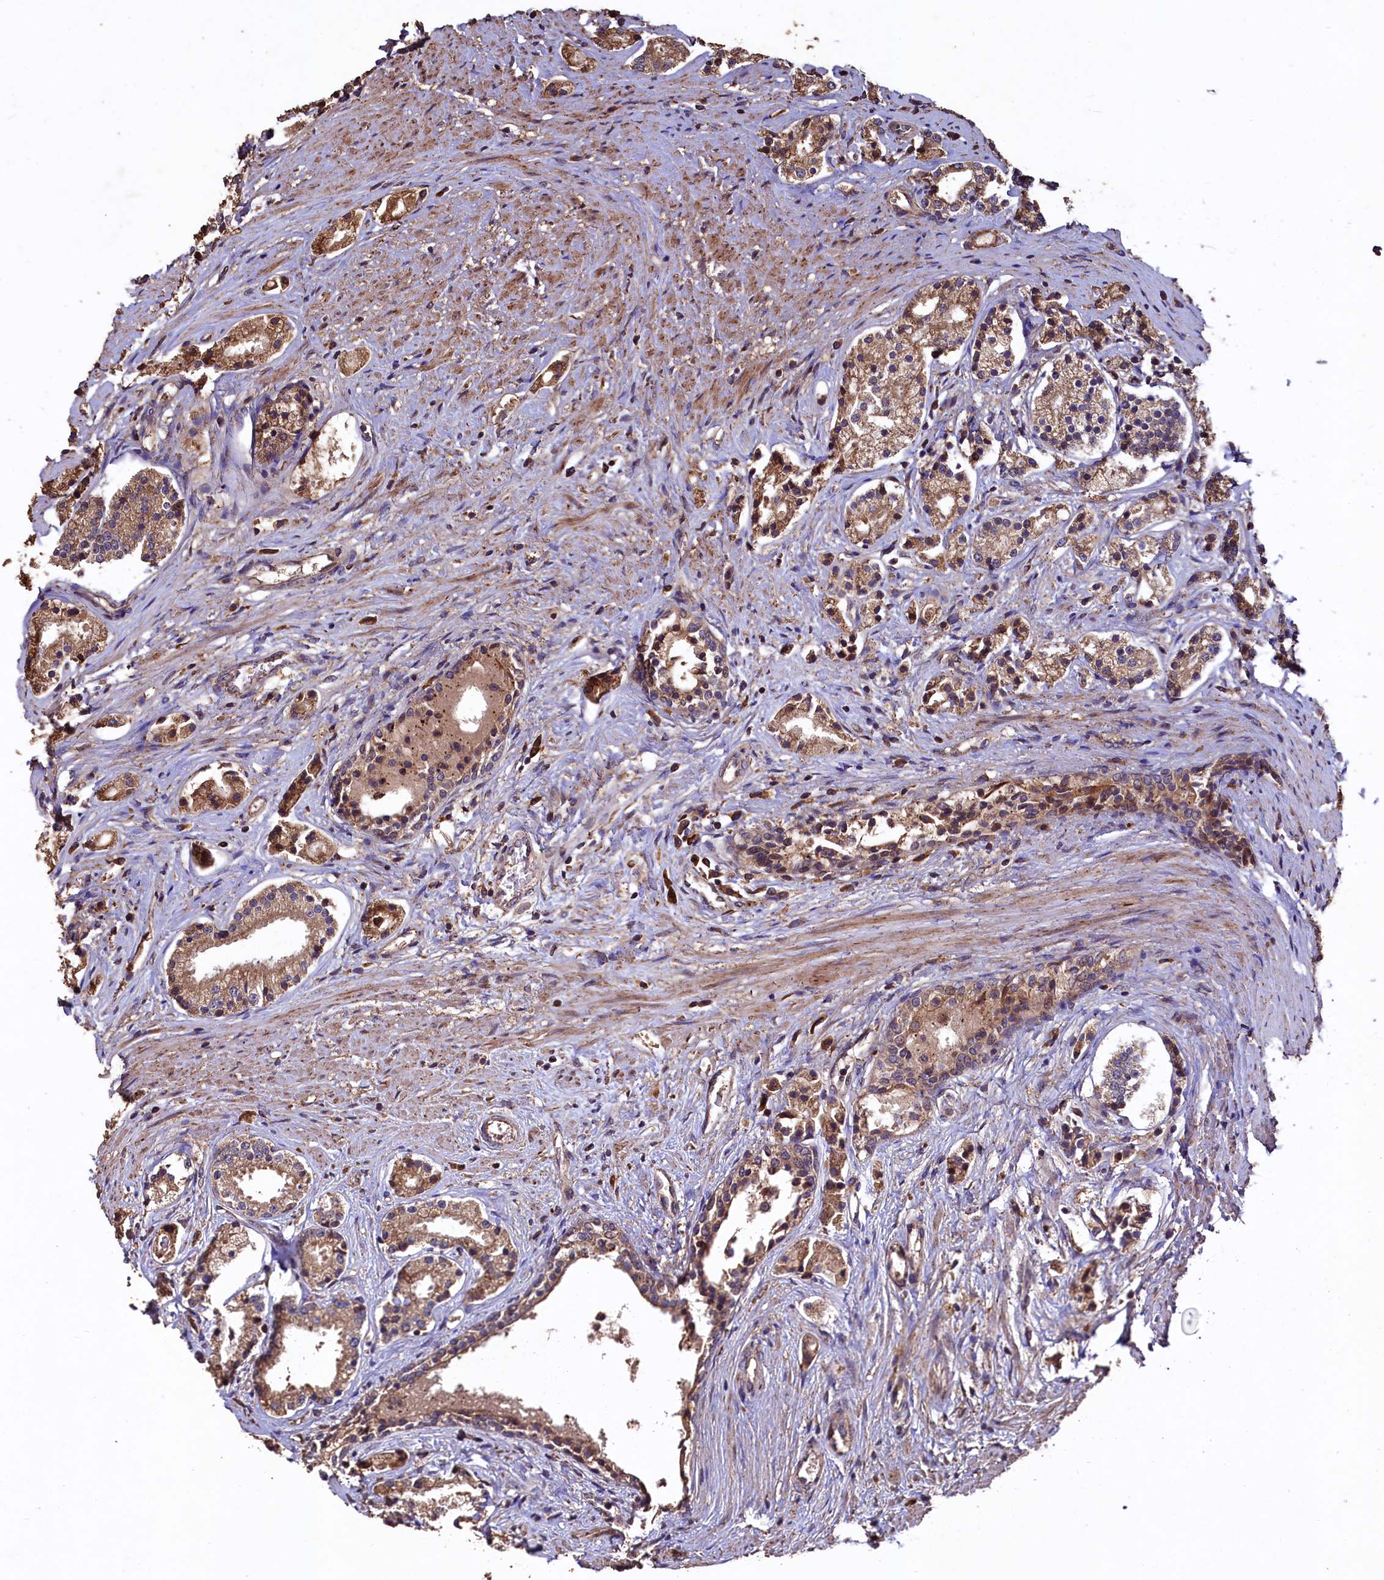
{"staining": {"intensity": "moderate", "quantity": ">75%", "location": "cytoplasmic/membranous"}, "tissue": "prostate cancer", "cell_type": "Tumor cells", "image_type": "cancer", "snomed": [{"axis": "morphology", "description": "Adenocarcinoma, High grade"}, {"axis": "topography", "description": "Prostate"}], "caption": "An IHC photomicrograph of neoplastic tissue is shown. Protein staining in brown labels moderate cytoplasmic/membranous positivity in prostate high-grade adenocarcinoma within tumor cells. Nuclei are stained in blue.", "gene": "TMEM98", "patient": {"sex": "male", "age": 69}}